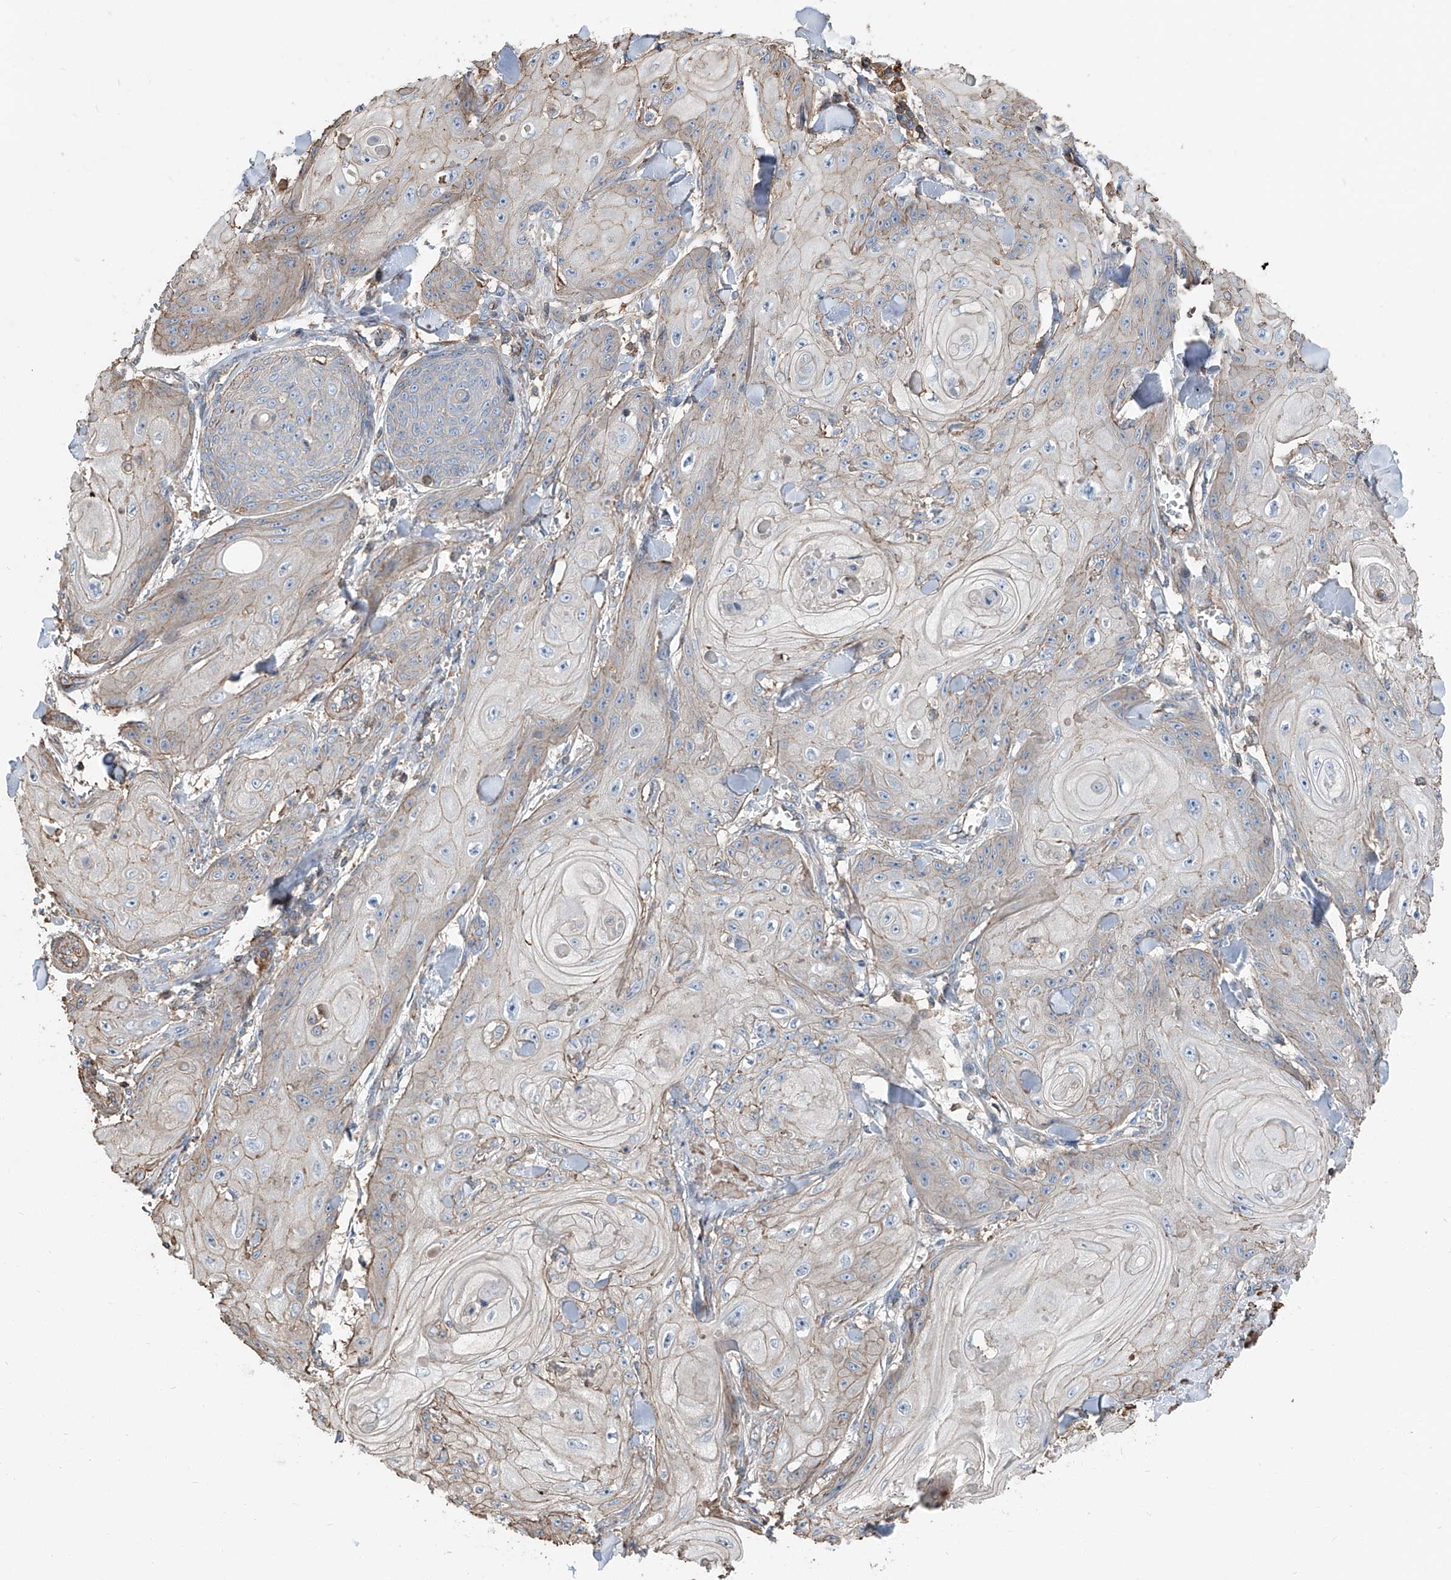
{"staining": {"intensity": "negative", "quantity": "none", "location": "none"}, "tissue": "skin cancer", "cell_type": "Tumor cells", "image_type": "cancer", "snomed": [{"axis": "morphology", "description": "Squamous cell carcinoma, NOS"}, {"axis": "topography", "description": "Skin"}], "caption": "Tumor cells show no significant staining in squamous cell carcinoma (skin).", "gene": "PIEZO2", "patient": {"sex": "male", "age": 74}}